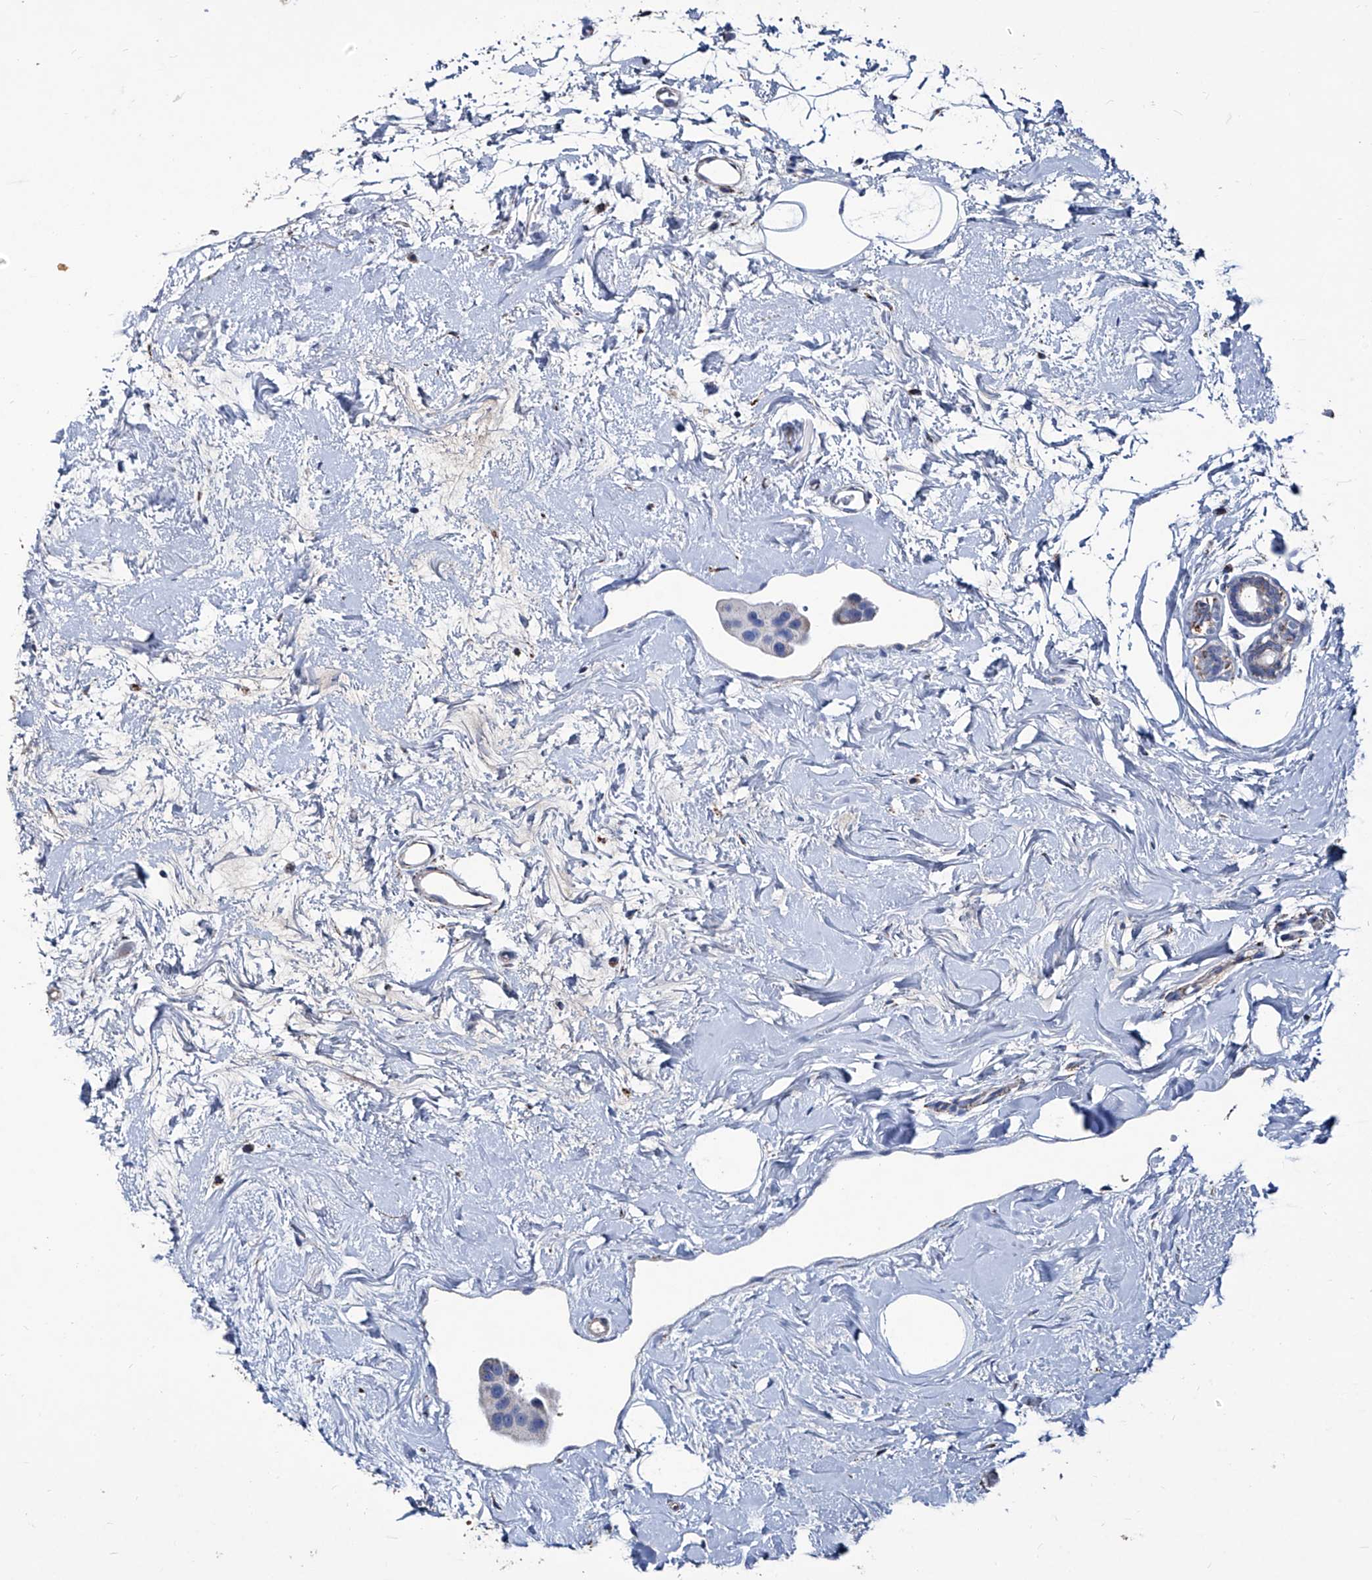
{"staining": {"intensity": "negative", "quantity": "none", "location": "none"}, "tissue": "breast cancer", "cell_type": "Tumor cells", "image_type": "cancer", "snomed": [{"axis": "morphology", "description": "Normal tissue, NOS"}, {"axis": "morphology", "description": "Duct carcinoma"}, {"axis": "topography", "description": "Breast"}], "caption": "Breast infiltrating ductal carcinoma stained for a protein using immunohistochemistry shows no positivity tumor cells.", "gene": "NHS", "patient": {"sex": "female", "age": 39}}